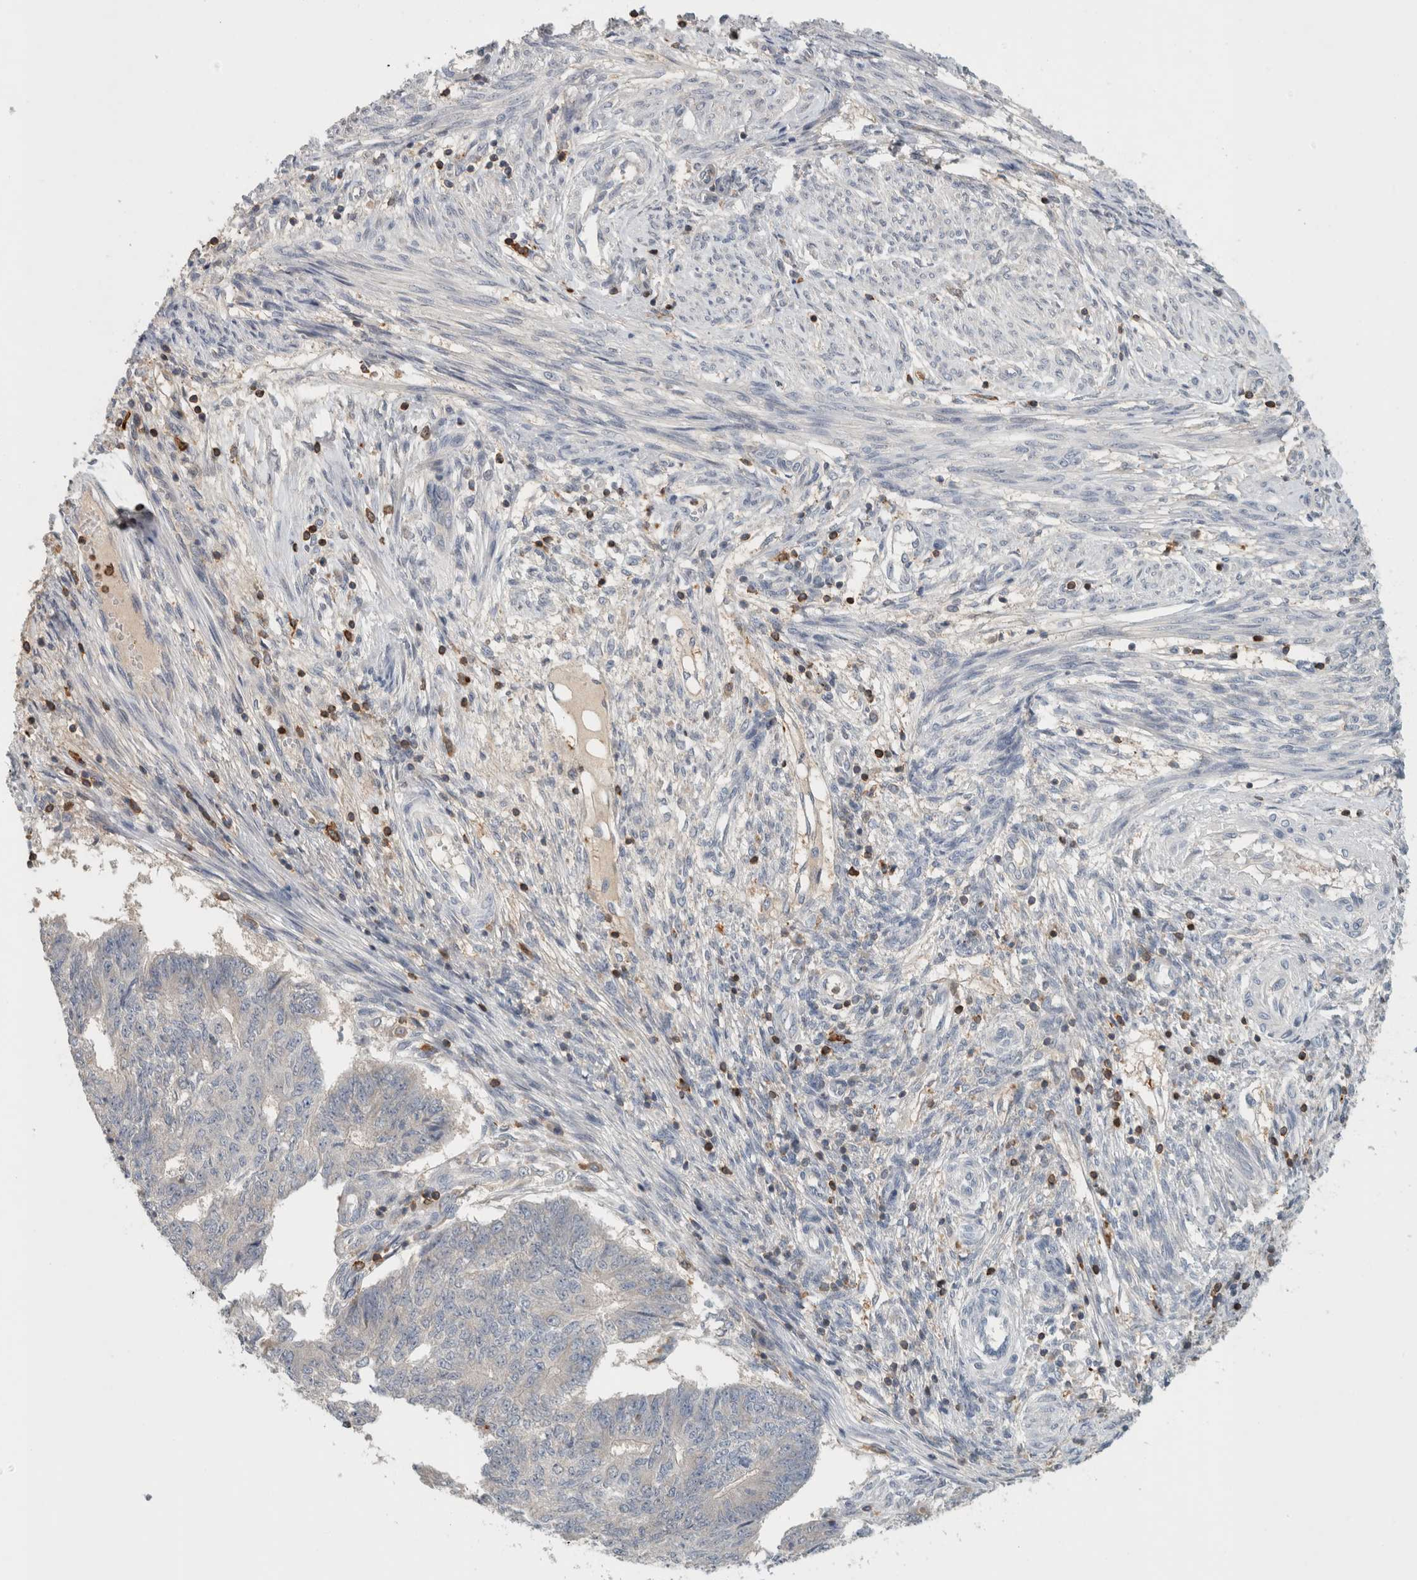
{"staining": {"intensity": "negative", "quantity": "none", "location": "none"}, "tissue": "endometrial cancer", "cell_type": "Tumor cells", "image_type": "cancer", "snomed": [{"axis": "morphology", "description": "Adenocarcinoma, NOS"}, {"axis": "topography", "description": "Endometrium"}], "caption": "Tumor cells show no significant protein positivity in adenocarcinoma (endometrial). (Immunohistochemistry (ihc), brightfield microscopy, high magnification).", "gene": "GFRA2", "patient": {"sex": "female", "age": 32}}